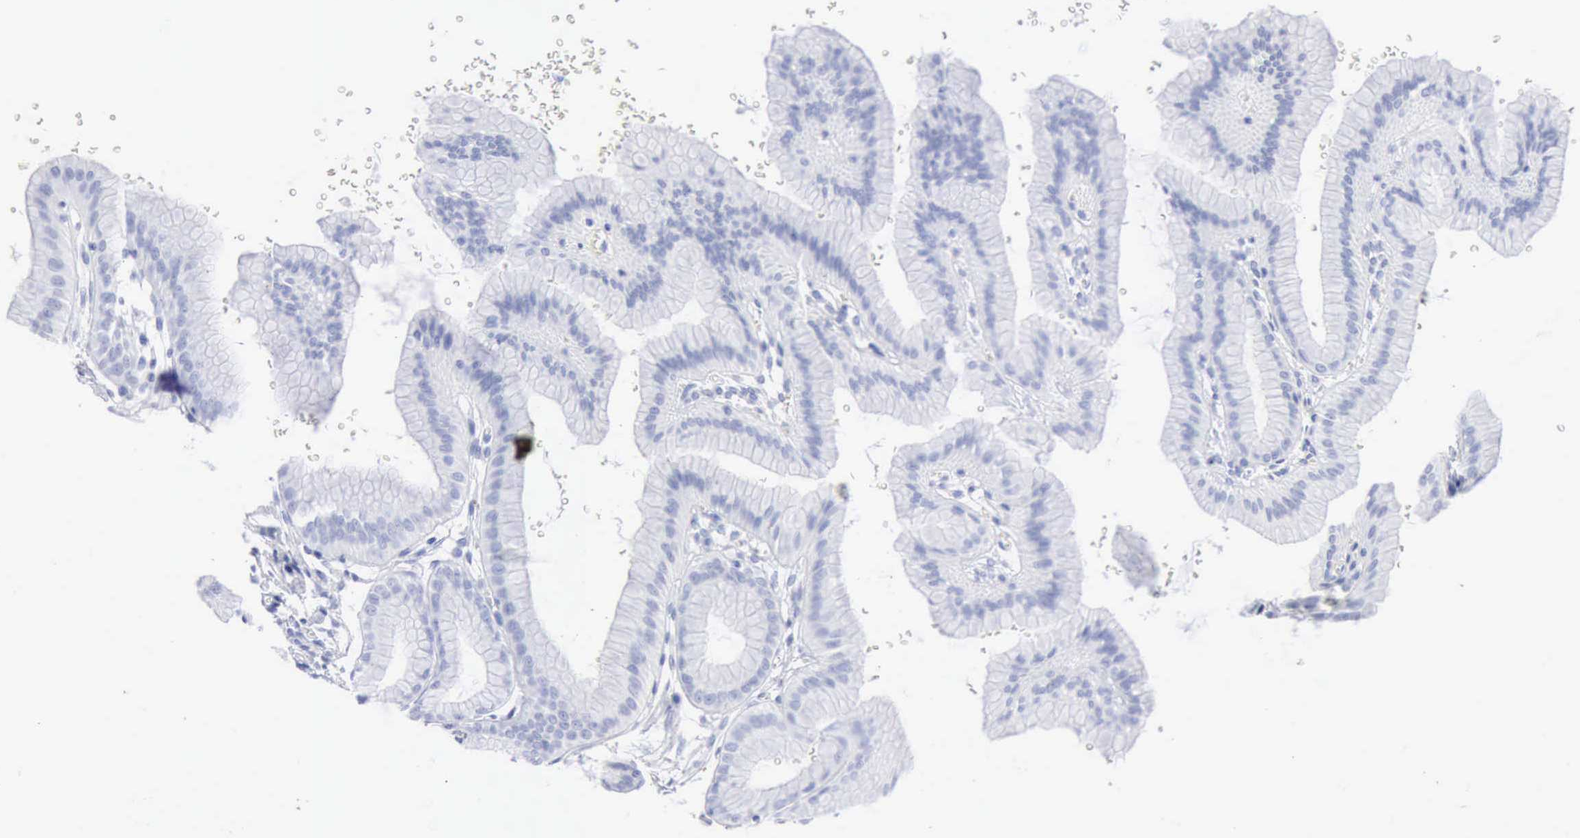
{"staining": {"intensity": "negative", "quantity": "none", "location": "none"}, "tissue": "stomach", "cell_type": "Glandular cells", "image_type": "normal", "snomed": [{"axis": "morphology", "description": "Normal tissue, NOS"}, {"axis": "topography", "description": "Stomach"}], "caption": "IHC of benign stomach reveals no positivity in glandular cells.", "gene": "KRT5", "patient": {"sex": "male", "age": 42}}